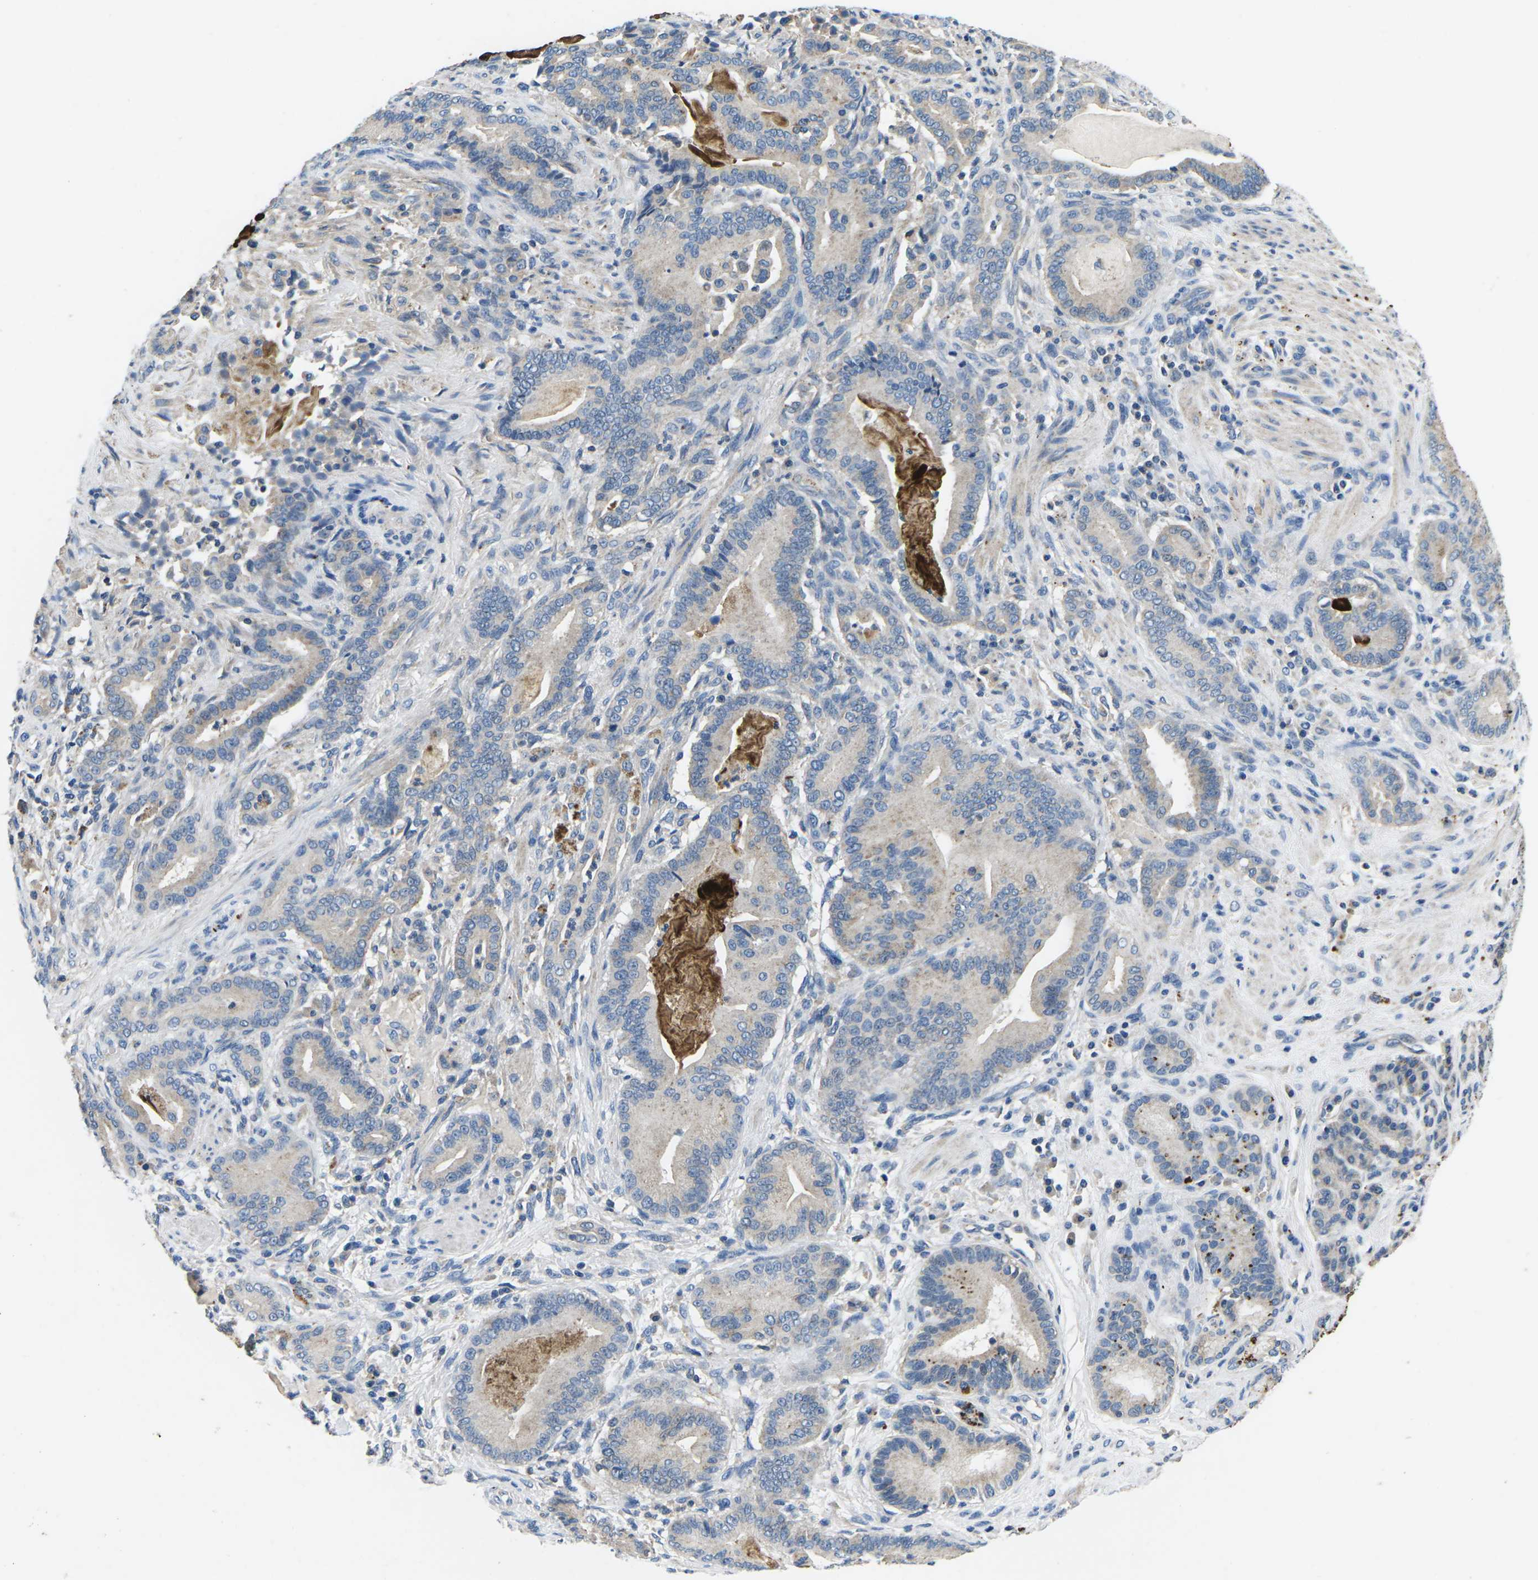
{"staining": {"intensity": "moderate", "quantity": "<25%", "location": "cytoplasmic/membranous"}, "tissue": "pancreatic cancer", "cell_type": "Tumor cells", "image_type": "cancer", "snomed": [{"axis": "morphology", "description": "Normal tissue, NOS"}, {"axis": "morphology", "description": "Adenocarcinoma, NOS"}, {"axis": "topography", "description": "Pancreas"}], "caption": "Tumor cells reveal moderate cytoplasmic/membranous positivity in approximately <25% of cells in adenocarcinoma (pancreatic).", "gene": "PDCD6IP", "patient": {"sex": "male", "age": 63}}